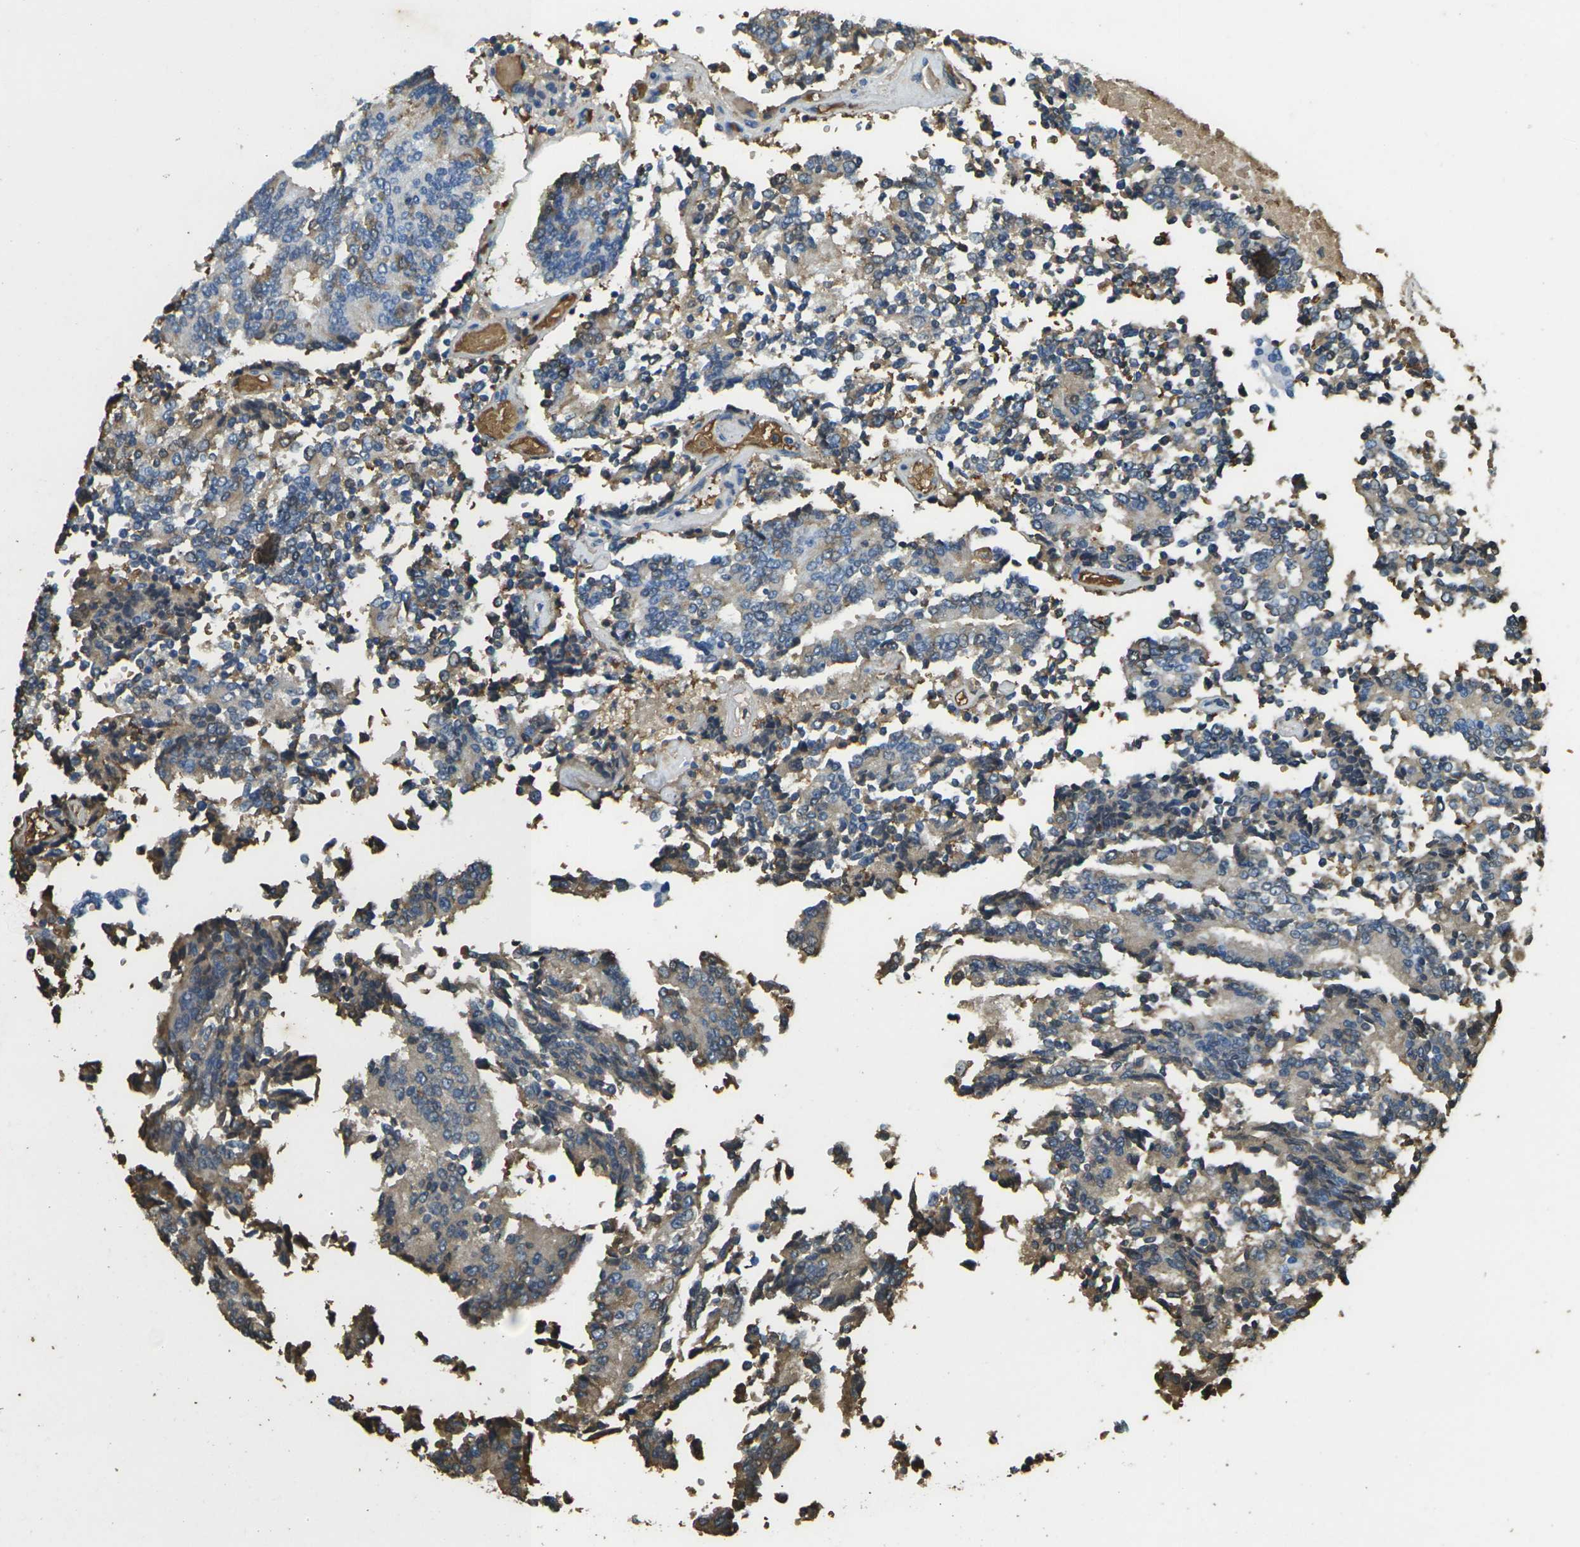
{"staining": {"intensity": "moderate", "quantity": ">75%", "location": "cytoplasmic/membranous"}, "tissue": "prostate cancer", "cell_type": "Tumor cells", "image_type": "cancer", "snomed": [{"axis": "morphology", "description": "Normal tissue, NOS"}, {"axis": "morphology", "description": "Adenocarcinoma, High grade"}, {"axis": "topography", "description": "Prostate"}, {"axis": "topography", "description": "Seminal veicle"}], "caption": "The photomicrograph reveals staining of prostate cancer, revealing moderate cytoplasmic/membranous protein expression (brown color) within tumor cells.", "gene": "HBB", "patient": {"sex": "male", "age": 55}}